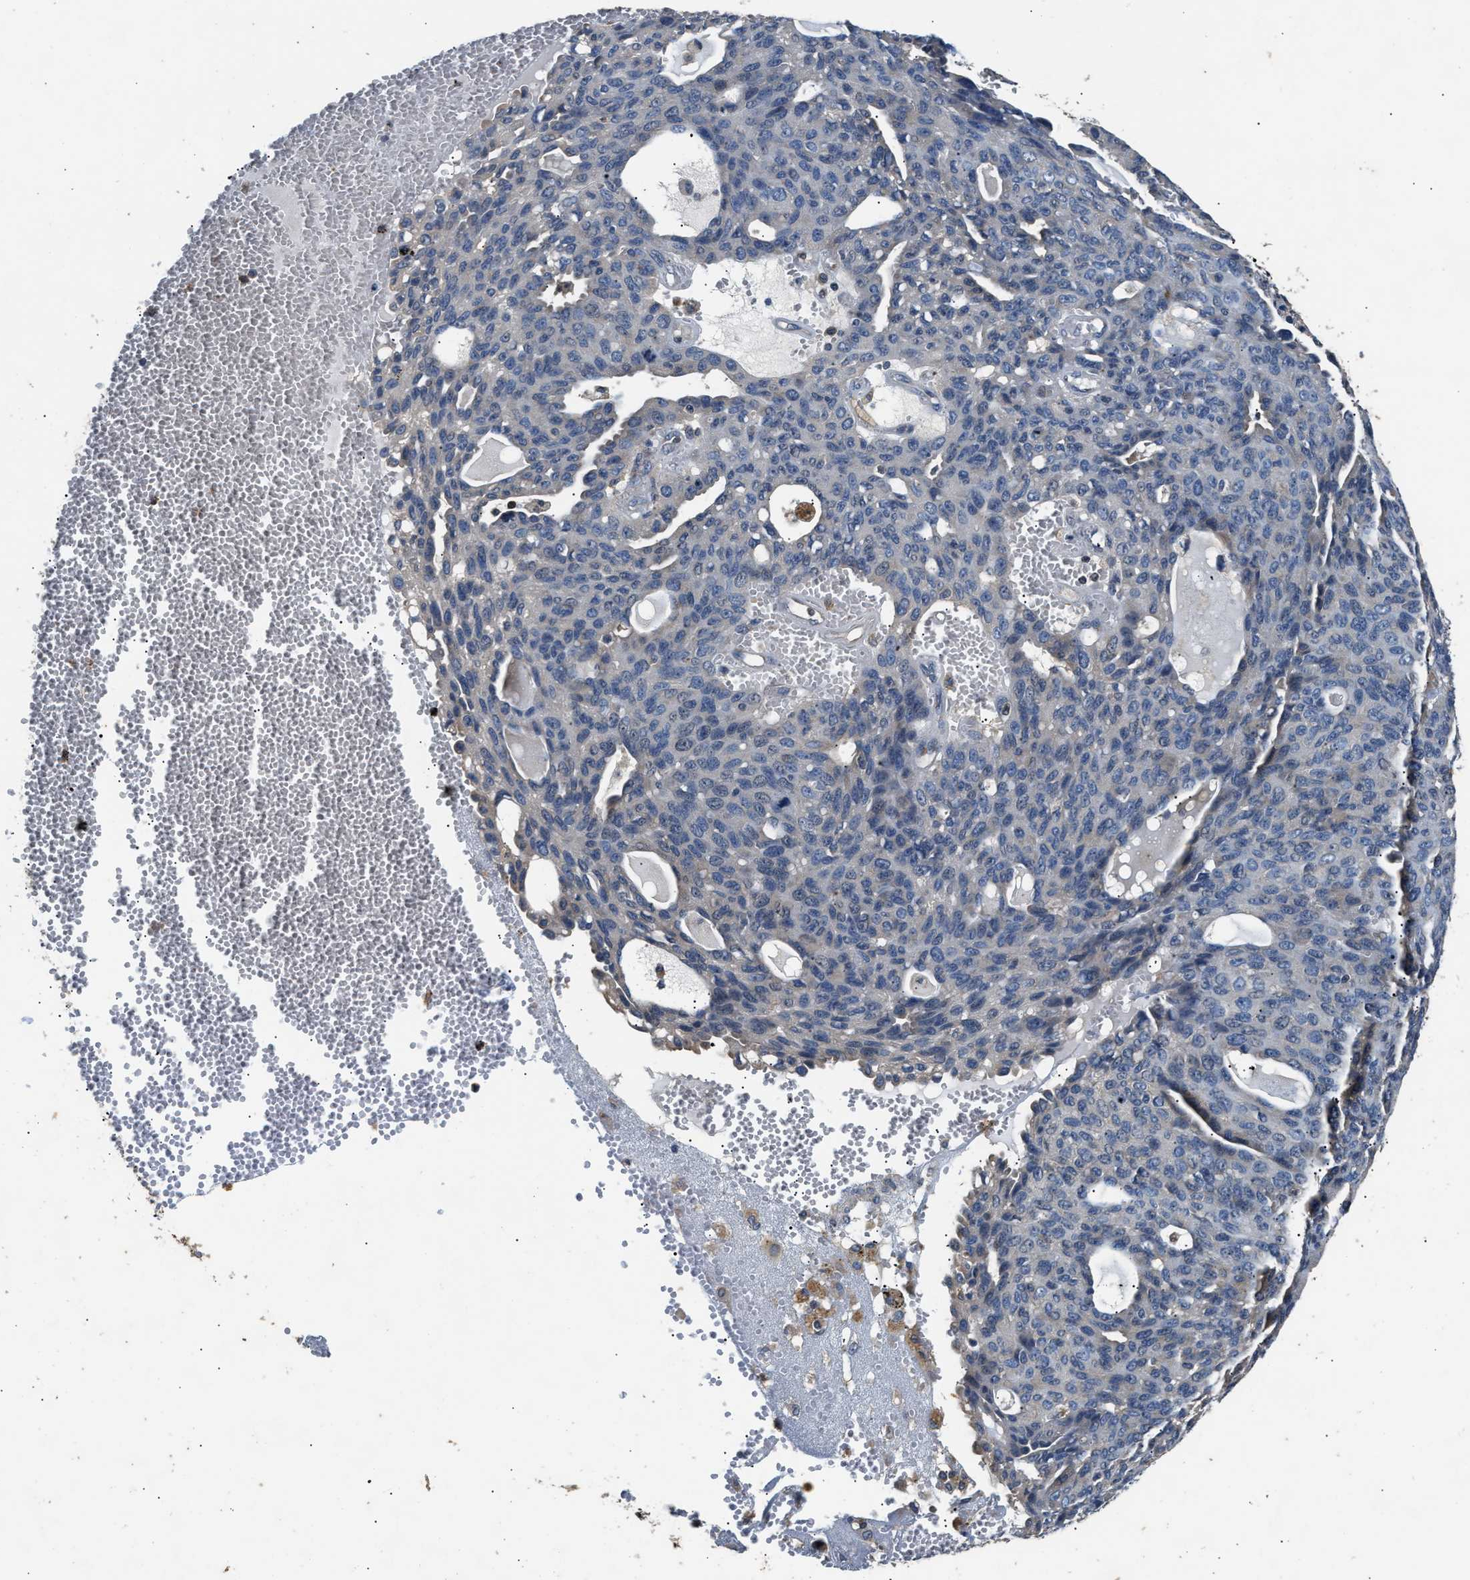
{"staining": {"intensity": "negative", "quantity": "none", "location": "none"}, "tissue": "ovarian cancer", "cell_type": "Tumor cells", "image_type": "cancer", "snomed": [{"axis": "morphology", "description": "Carcinoma, endometroid"}, {"axis": "topography", "description": "Ovary"}], "caption": "Tumor cells are negative for protein expression in human endometroid carcinoma (ovarian).", "gene": "CHUK", "patient": {"sex": "female", "age": 60}}